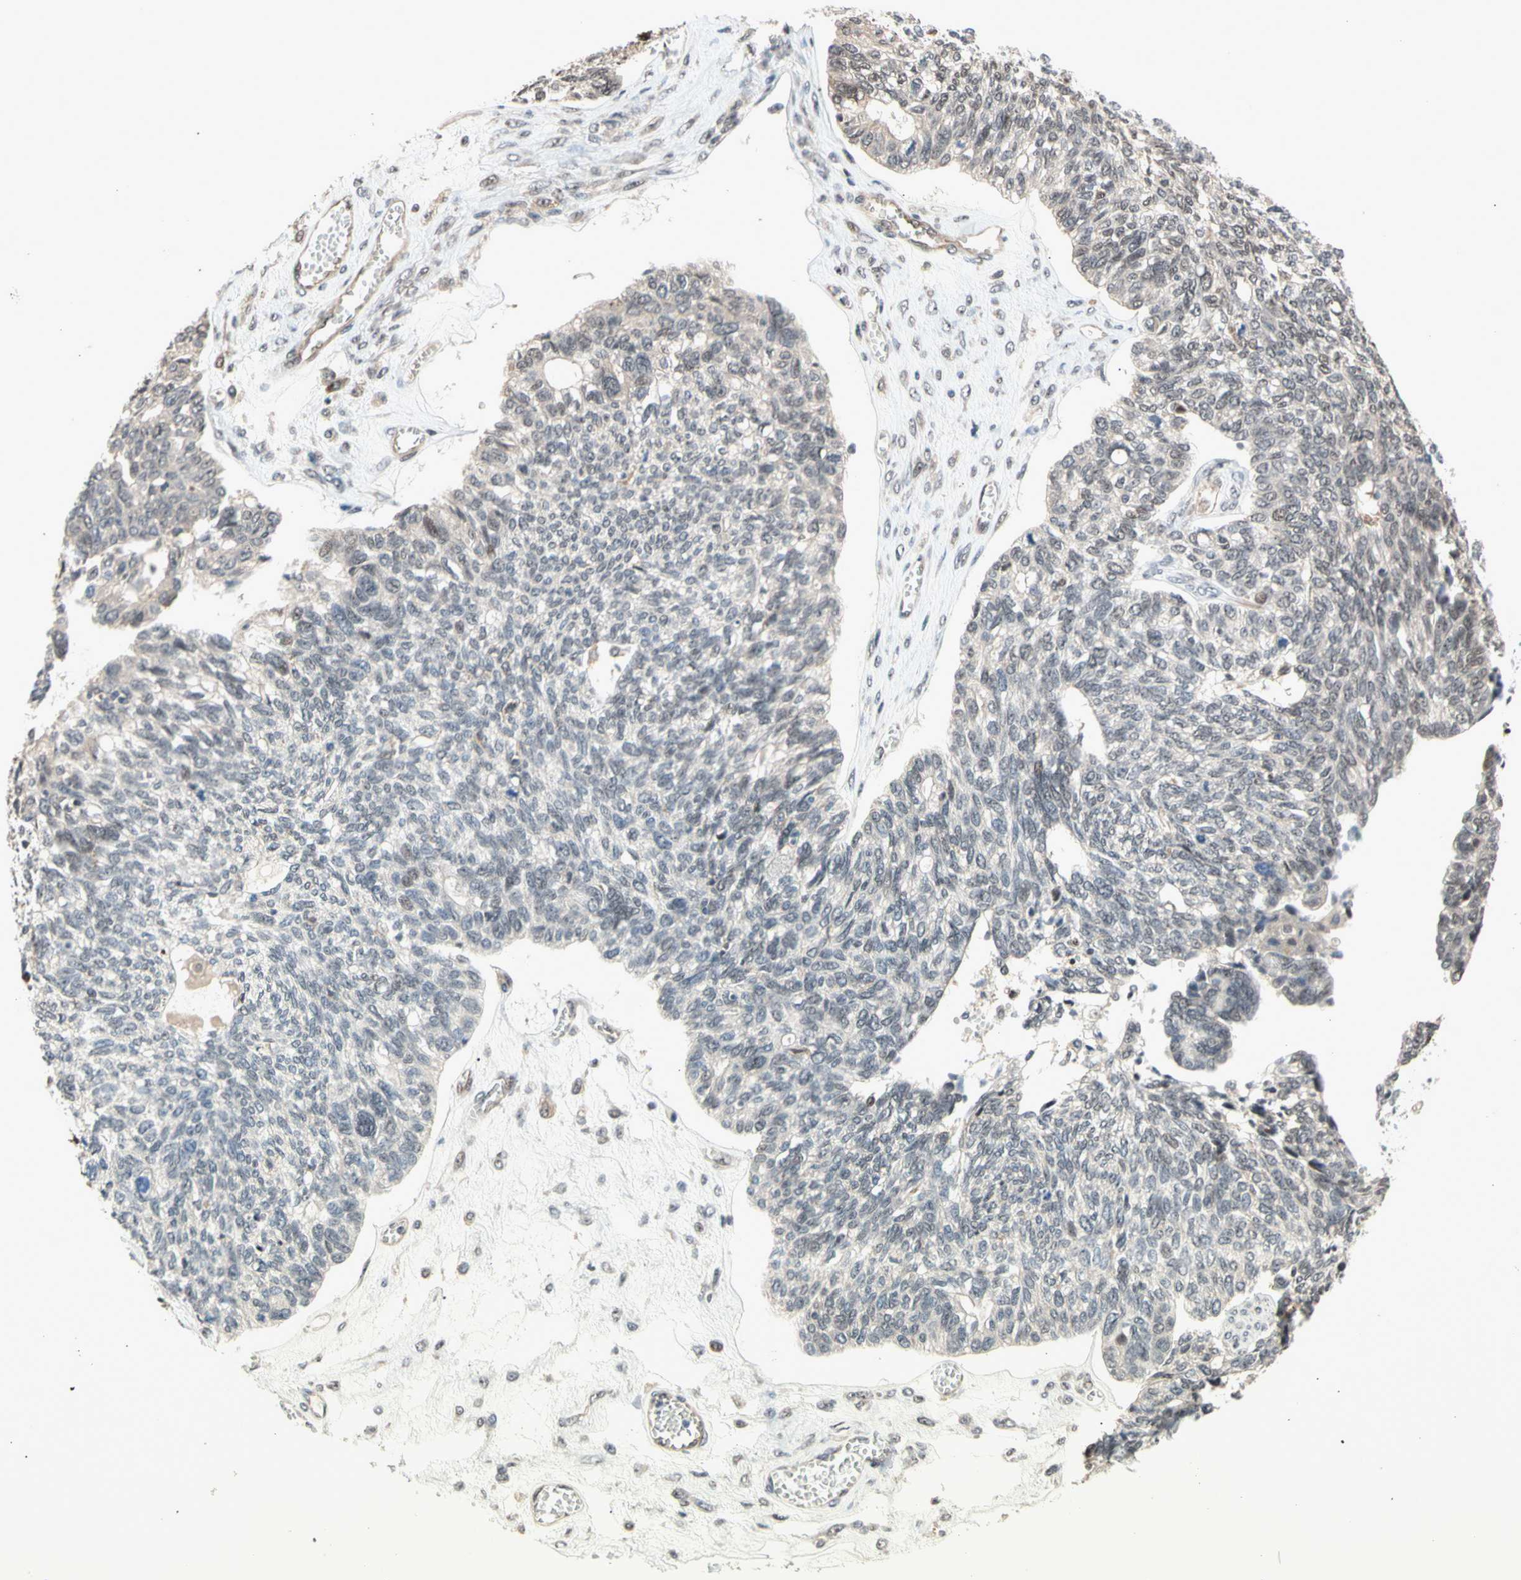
{"staining": {"intensity": "weak", "quantity": "<25%", "location": "cytoplasmic/membranous"}, "tissue": "ovarian cancer", "cell_type": "Tumor cells", "image_type": "cancer", "snomed": [{"axis": "morphology", "description": "Cystadenocarcinoma, serous, NOS"}, {"axis": "topography", "description": "Ovary"}], "caption": "DAB immunohistochemical staining of ovarian cancer (serous cystadenocarcinoma) exhibits no significant expression in tumor cells.", "gene": "NGEF", "patient": {"sex": "female", "age": 79}}